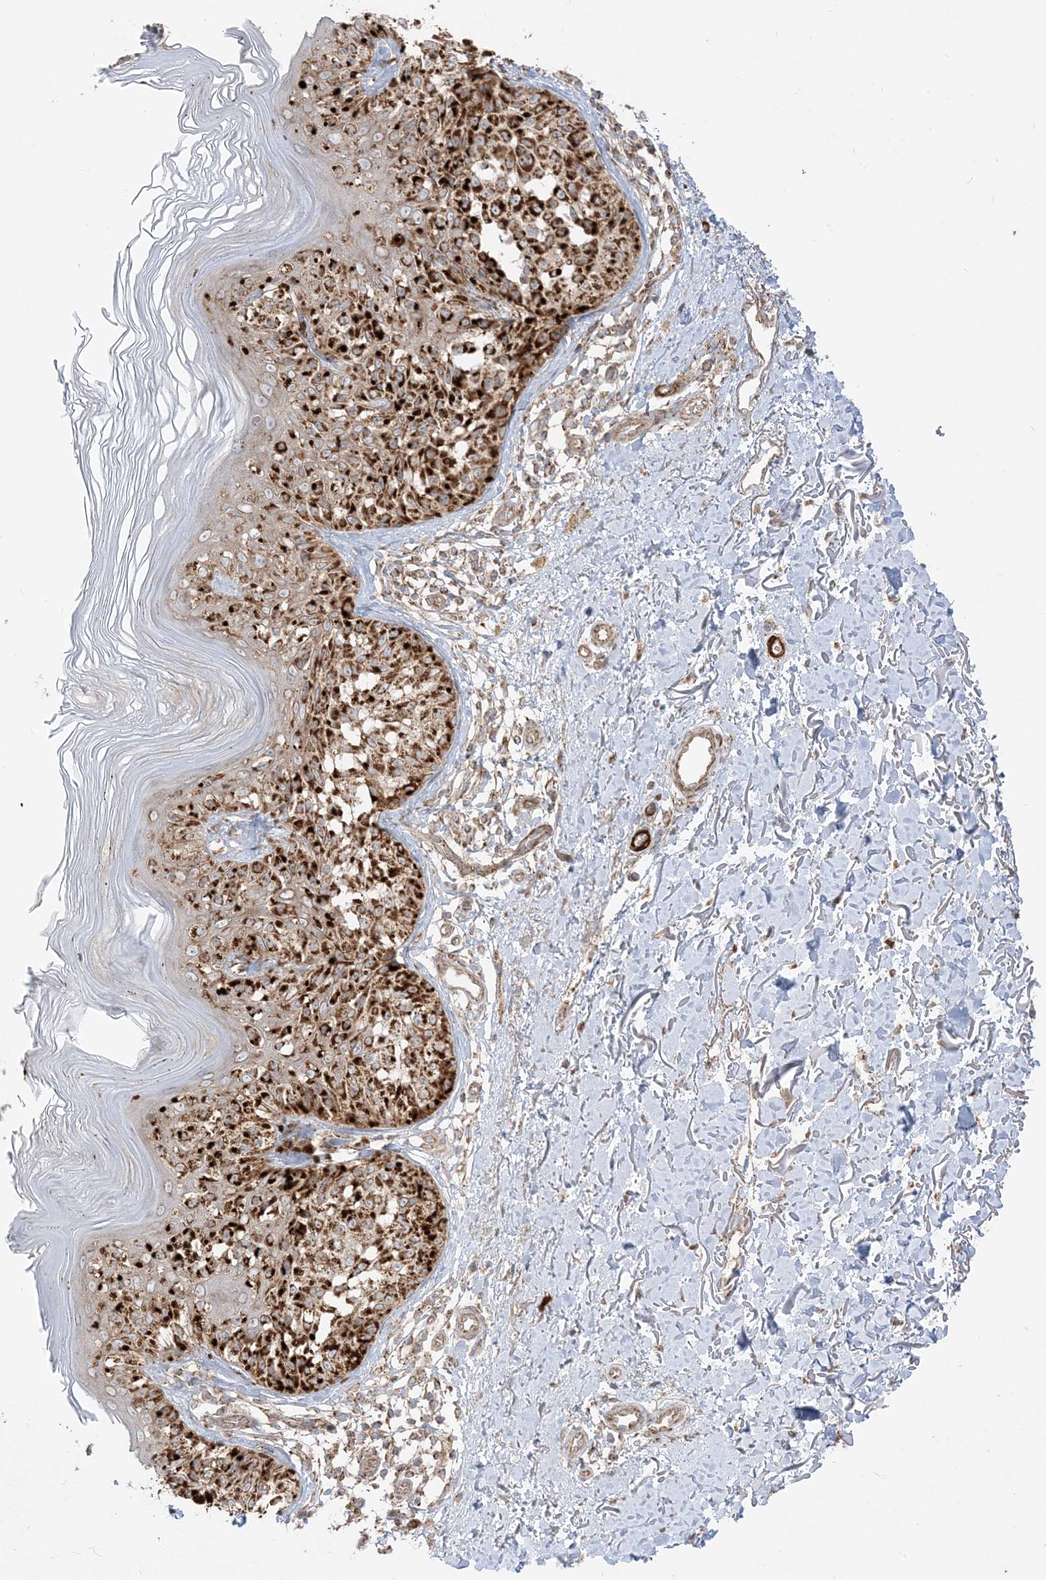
{"staining": {"intensity": "strong", "quantity": ">75%", "location": "cytoplasmic/membranous"}, "tissue": "melanoma", "cell_type": "Tumor cells", "image_type": "cancer", "snomed": [{"axis": "morphology", "description": "Malignant melanoma, NOS"}, {"axis": "topography", "description": "Skin"}], "caption": "High-power microscopy captured an immunohistochemistry photomicrograph of melanoma, revealing strong cytoplasmic/membranous positivity in approximately >75% of tumor cells.", "gene": "AARS2", "patient": {"sex": "female", "age": 50}}